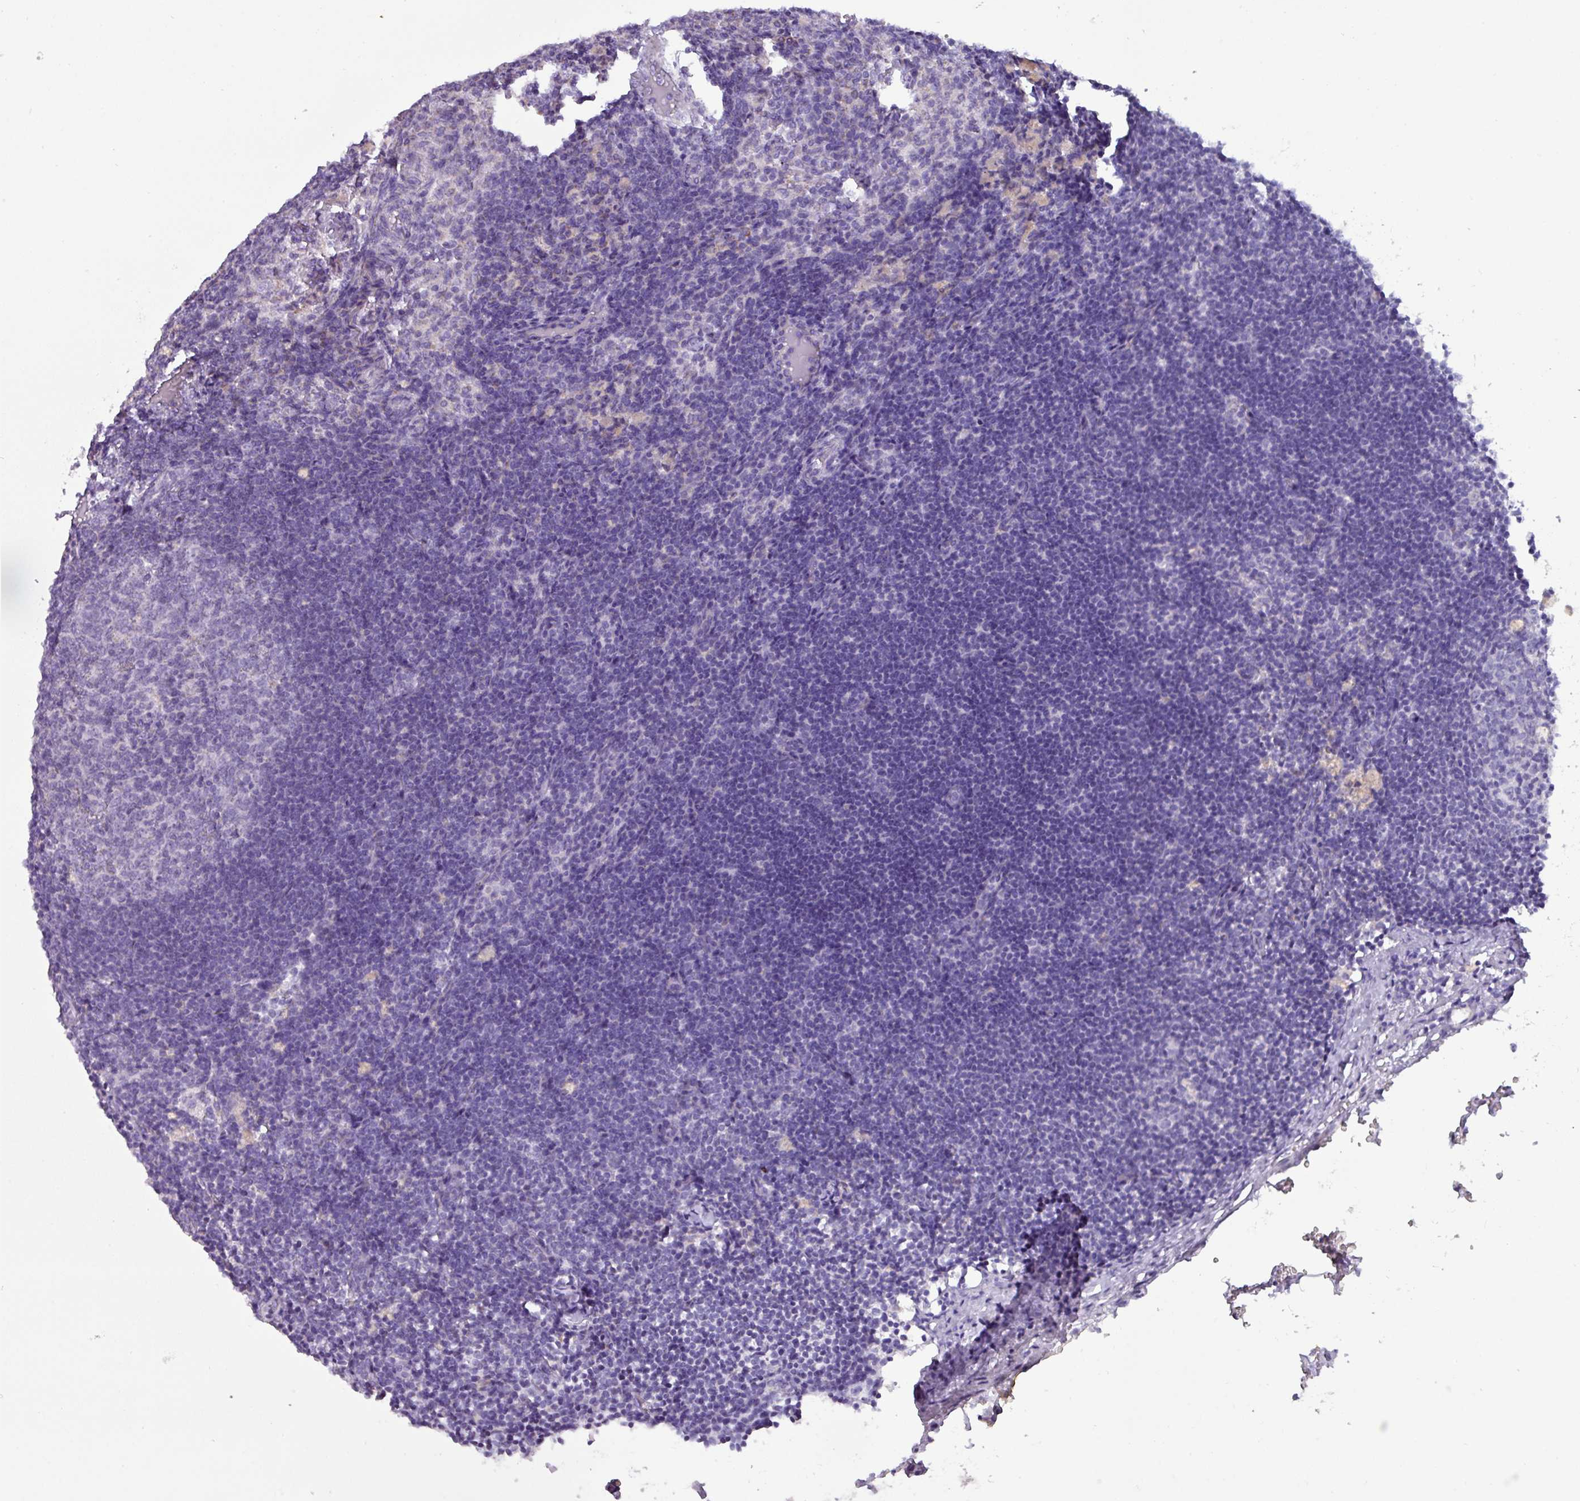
{"staining": {"intensity": "negative", "quantity": "none", "location": "none"}, "tissue": "lymph node", "cell_type": "Germinal center cells", "image_type": "normal", "snomed": [{"axis": "morphology", "description": "Normal tissue, NOS"}, {"axis": "topography", "description": "Lymph node"}], "caption": "The immunohistochemistry photomicrograph has no significant positivity in germinal center cells of lymph node. (Stains: DAB IHC with hematoxylin counter stain, Microscopy: brightfield microscopy at high magnification).", "gene": "MT", "patient": {"sex": "male", "age": 49}}